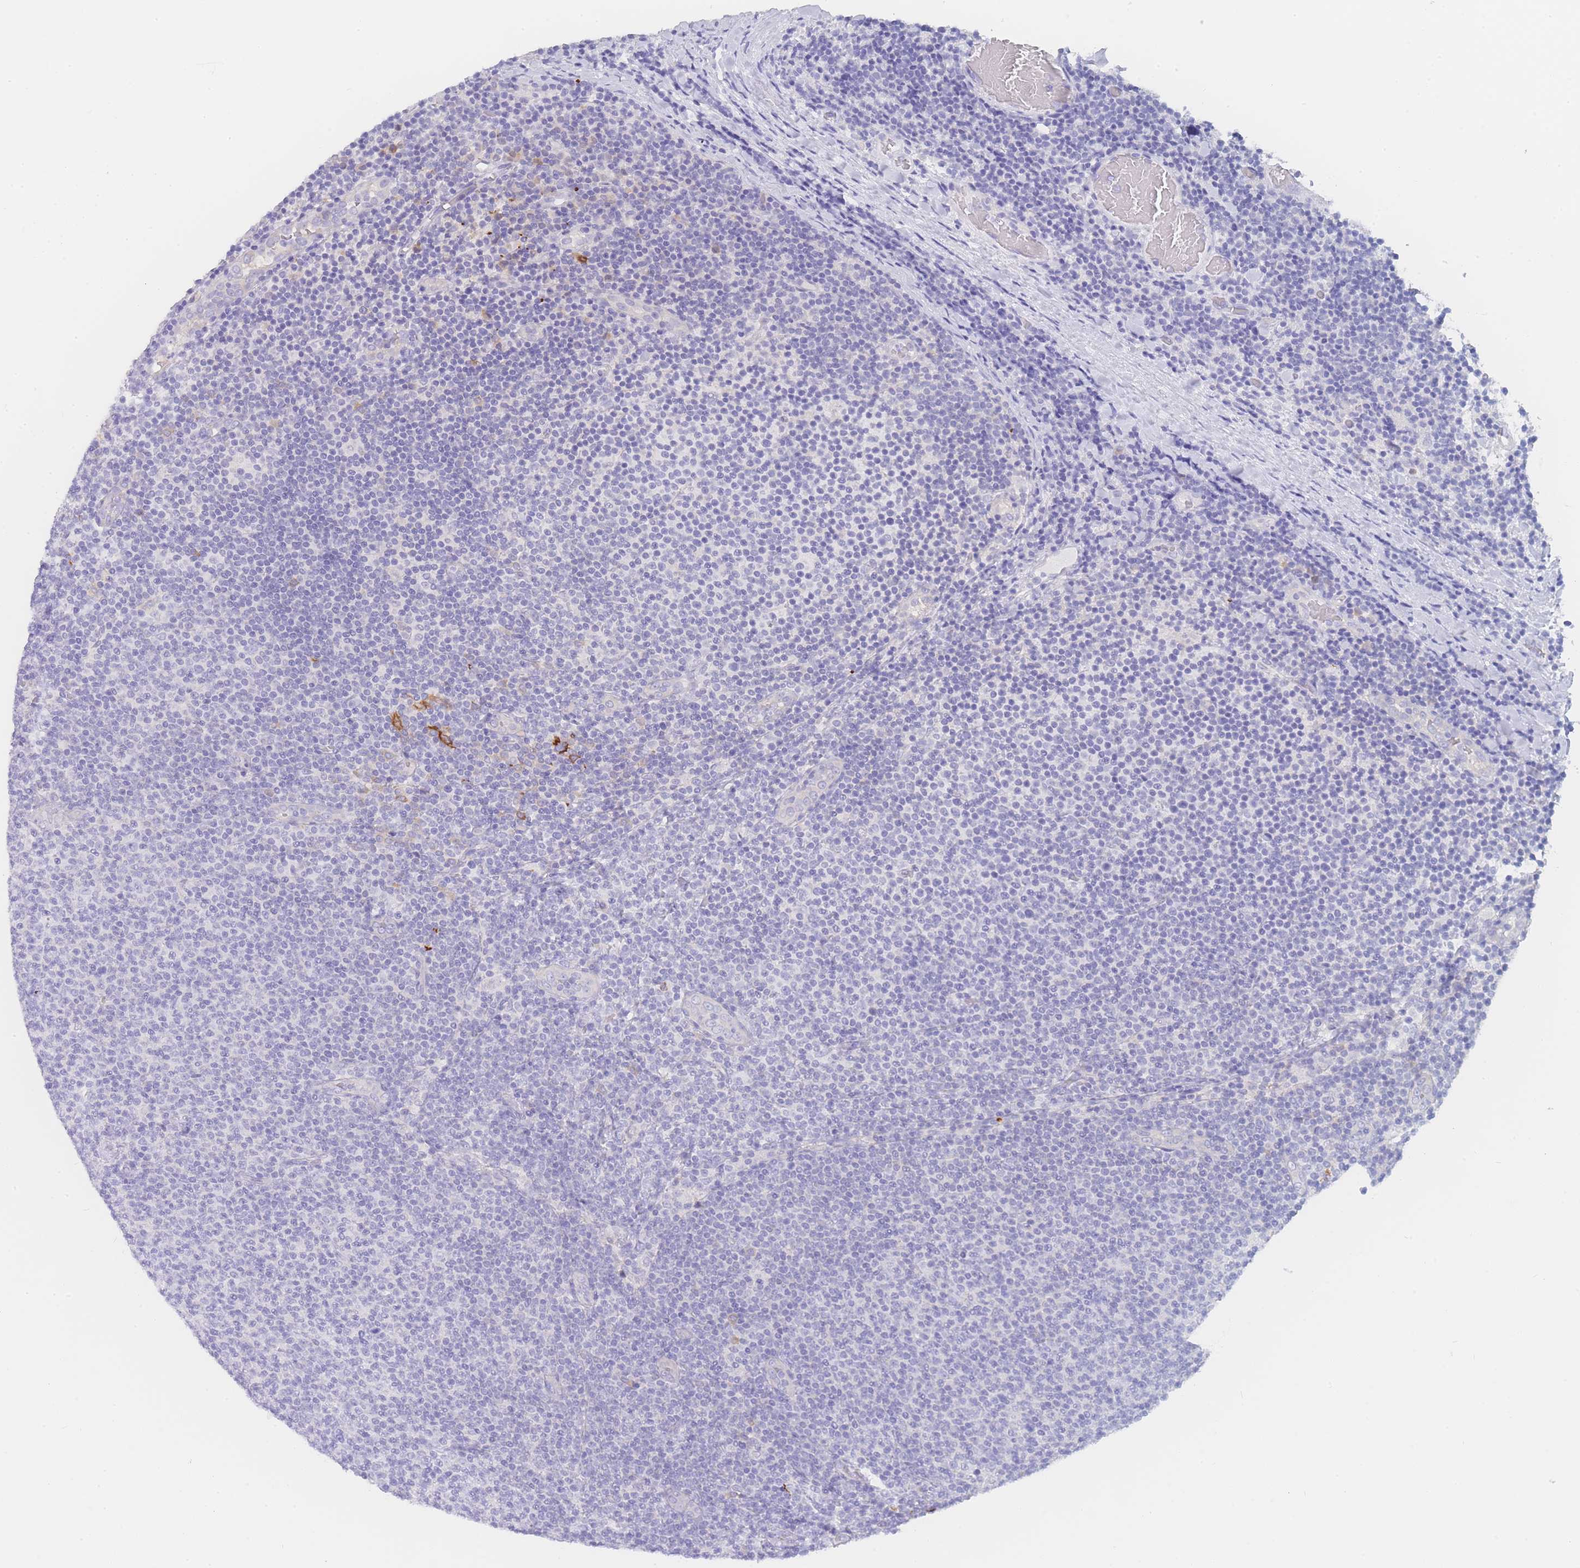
{"staining": {"intensity": "negative", "quantity": "none", "location": "none"}, "tissue": "lymphoma", "cell_type": "Tumor cells", "image_type": "cancer", "snomed": [{"axis": "morphology", "description": "Malignant lymphoma, non-Hodgkin's type, Low grade"}, {"axis": "topography", "description": "Lymph node"}], "caption": "This is a histopathology image of immunohistochemistry staining of lymphoma, which shows no staining in tumor cells.", "gene": "LZTFL1", "patient": {"sex": "male", "age": 66}}